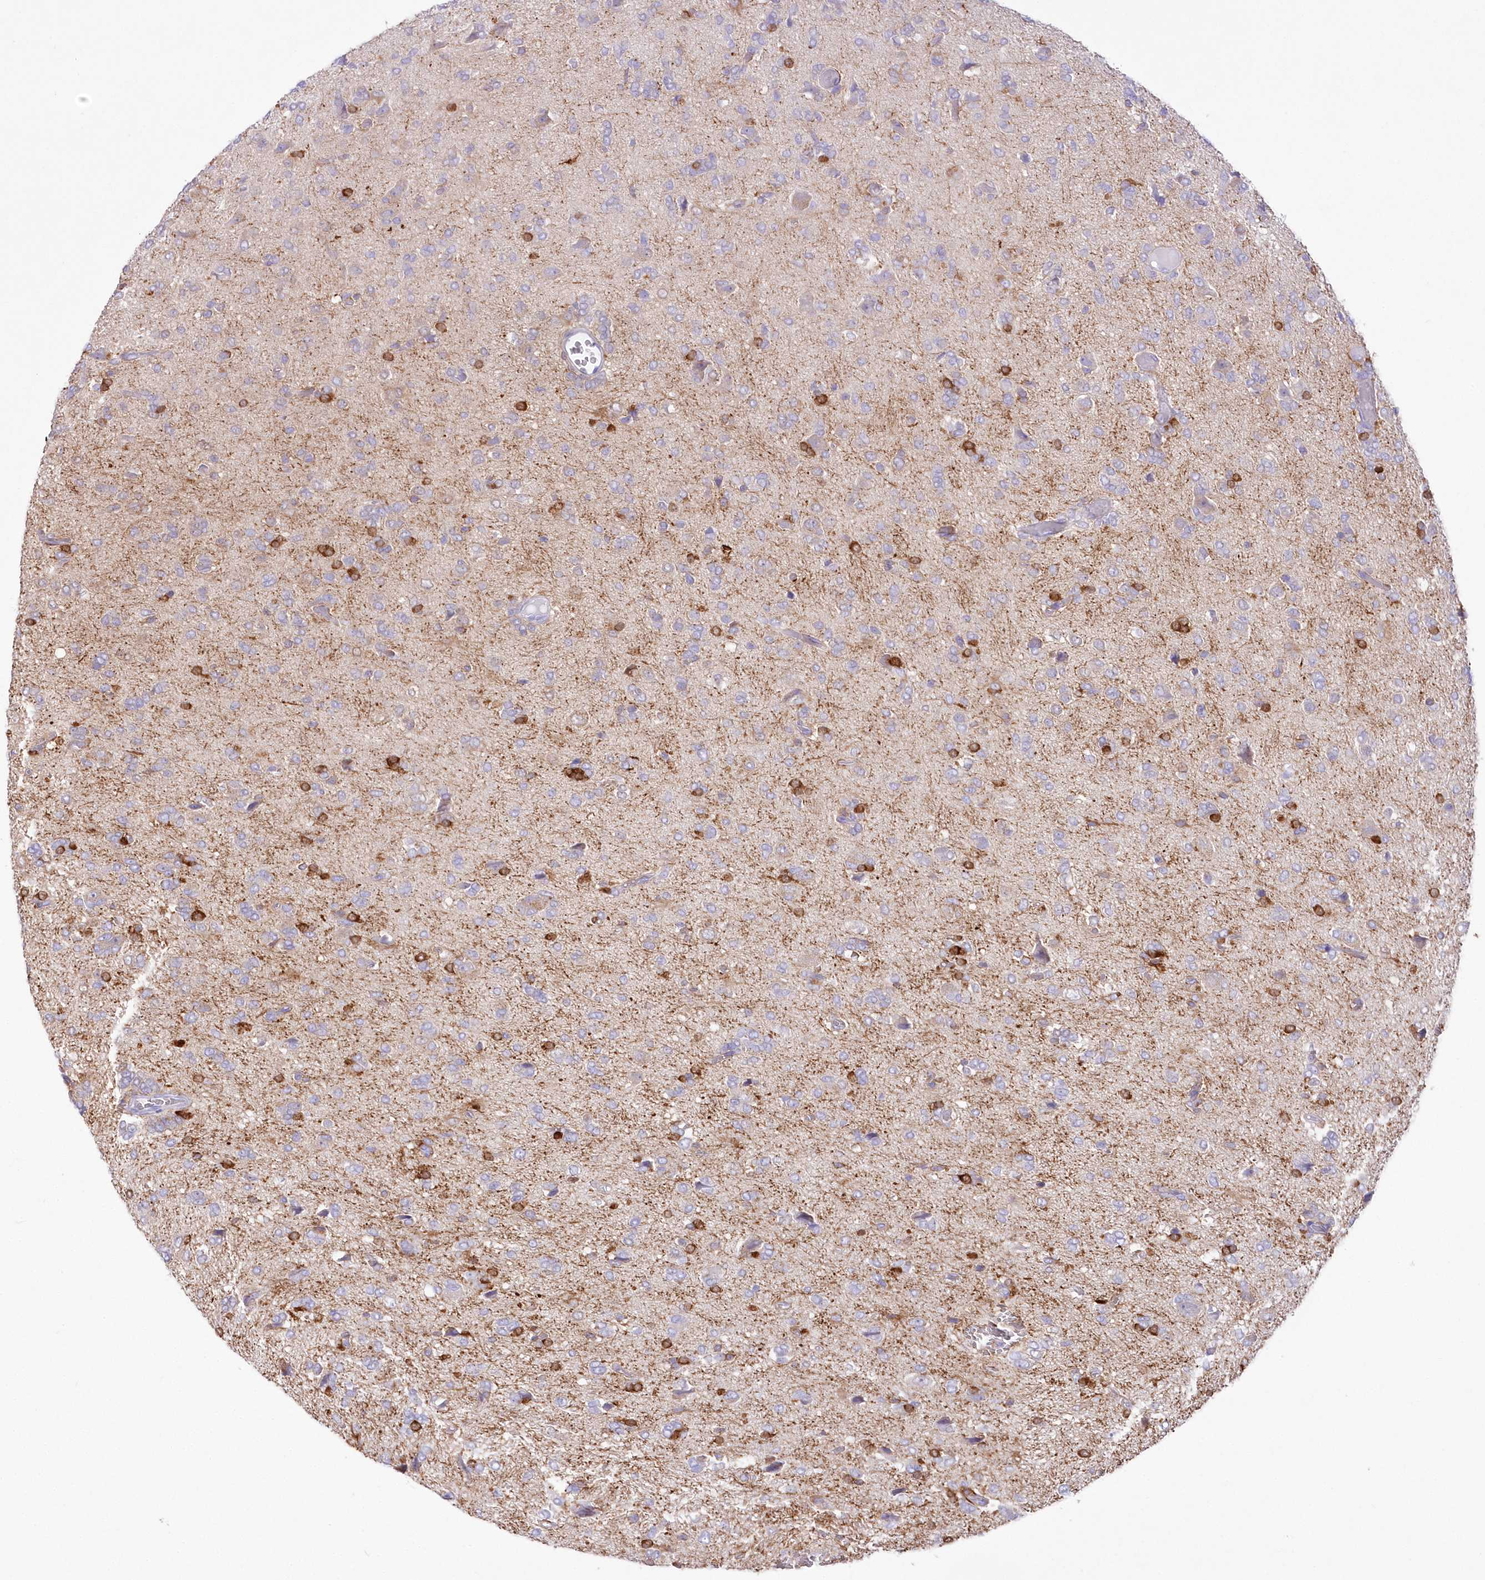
{"staining": {"intensity": "moderate", "quantity": "<25%", "location": "cytoplasmic/membranous"}, "tissue": "glioma", "cell_type": "Tumor cells", "image_type": "cancer", "snomed": [{"axis": "morphology", "description": "Glioma, malignant, High grade"}, {"axis": "topography", "description": "Brain"}], "caption": "An image of malignant glioma (high-grade) stained for a protein displays moderate cytoplasmic/membranous brown staining in tumor cells.", "gene": "DNAJC19", "patient": {"sex": "female", "age": 59}}